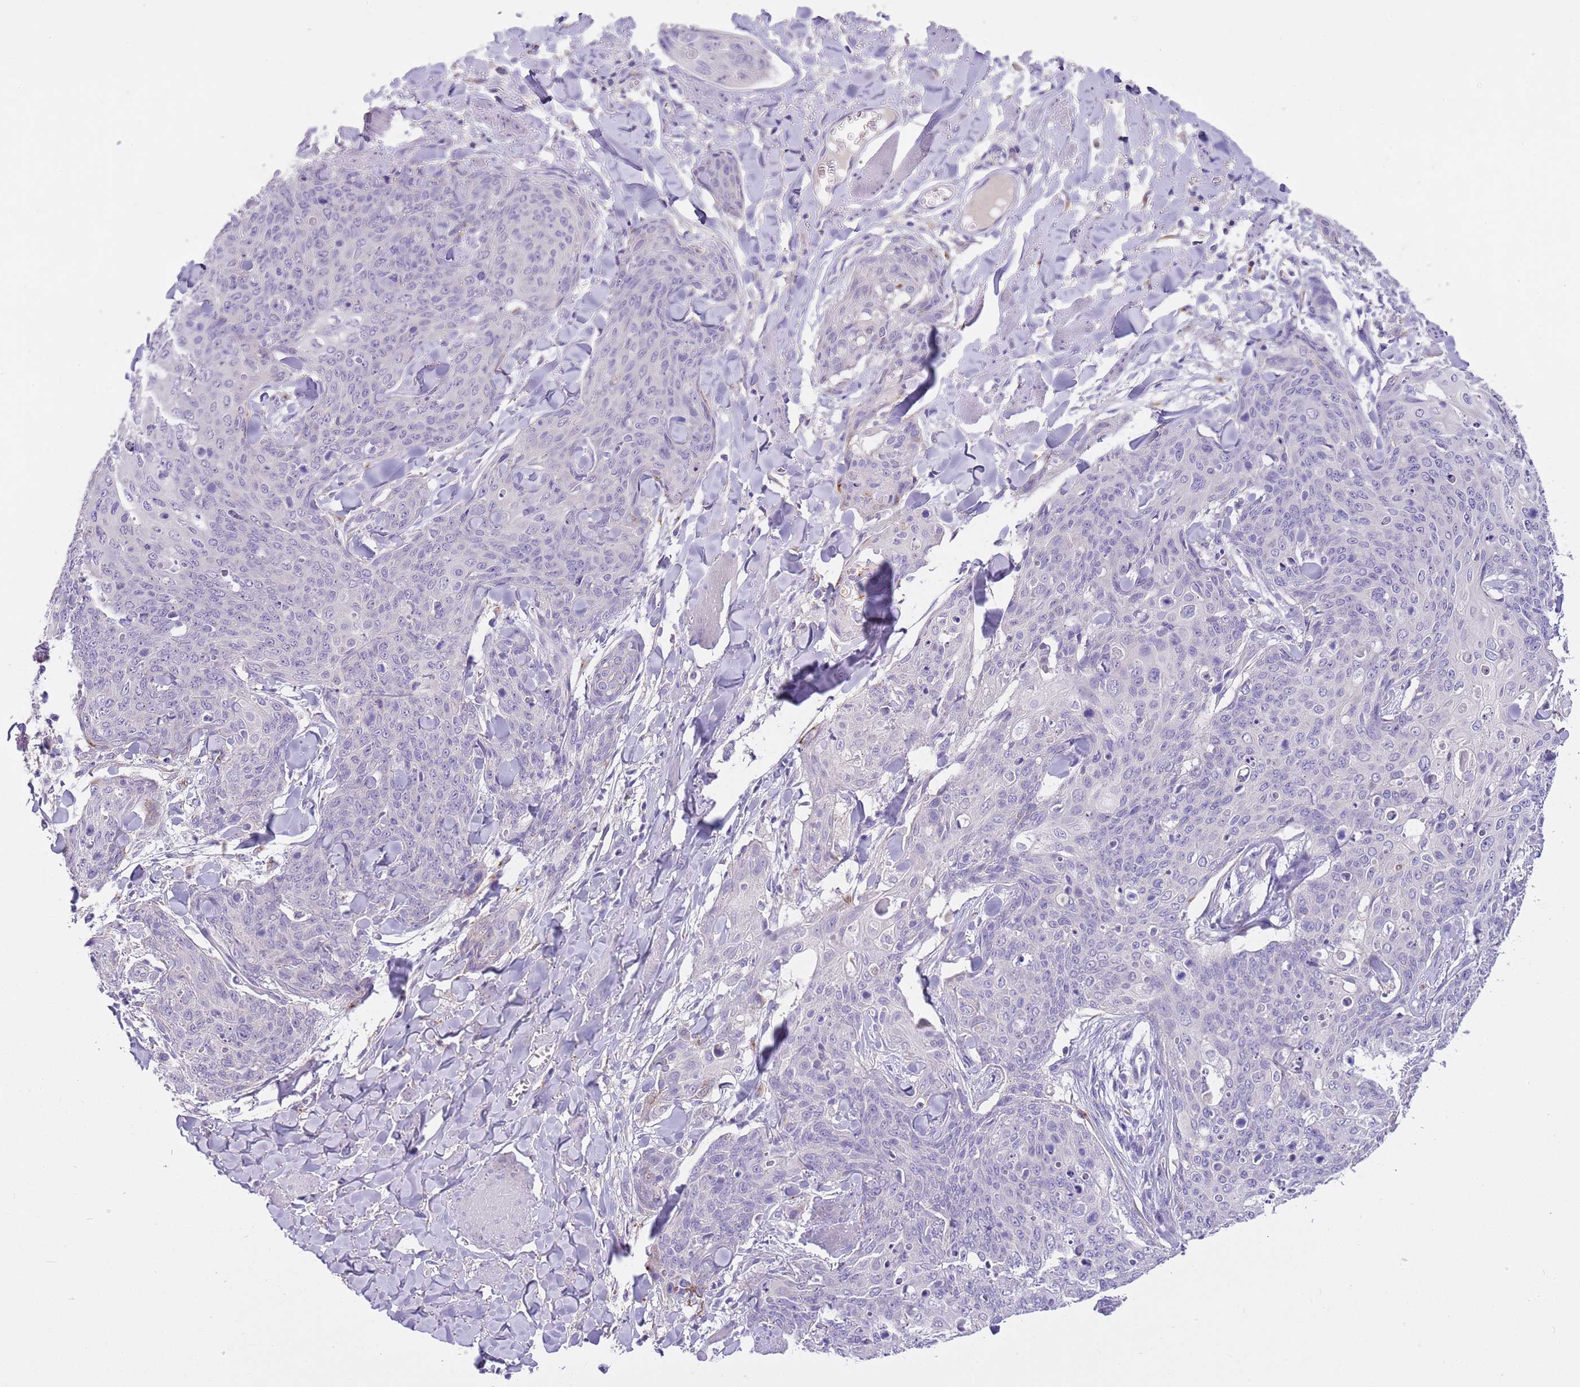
{"staining": {"intensity": "negative", "quantity": "none", "location": "none"}, "tissue": "skin cancer", "cell_type": "Tumor cells", "image_type": "cancer", "snomed": [{"axis": "morphology", "description": "Squamous cell carcinoma, NOS"}, {"axis": "topography", "description": "Skin"}, {"axis": "topography", "description": "Vulva"}], "caption": "A micrograph of skin cancer (squamous cell carcinoma) stained for a protein exhibits no brown staining in tumor cells. Nuclei are stained in blue.", "gene": "CFAP73", "patient": {"sex": "female", "age": 85}}